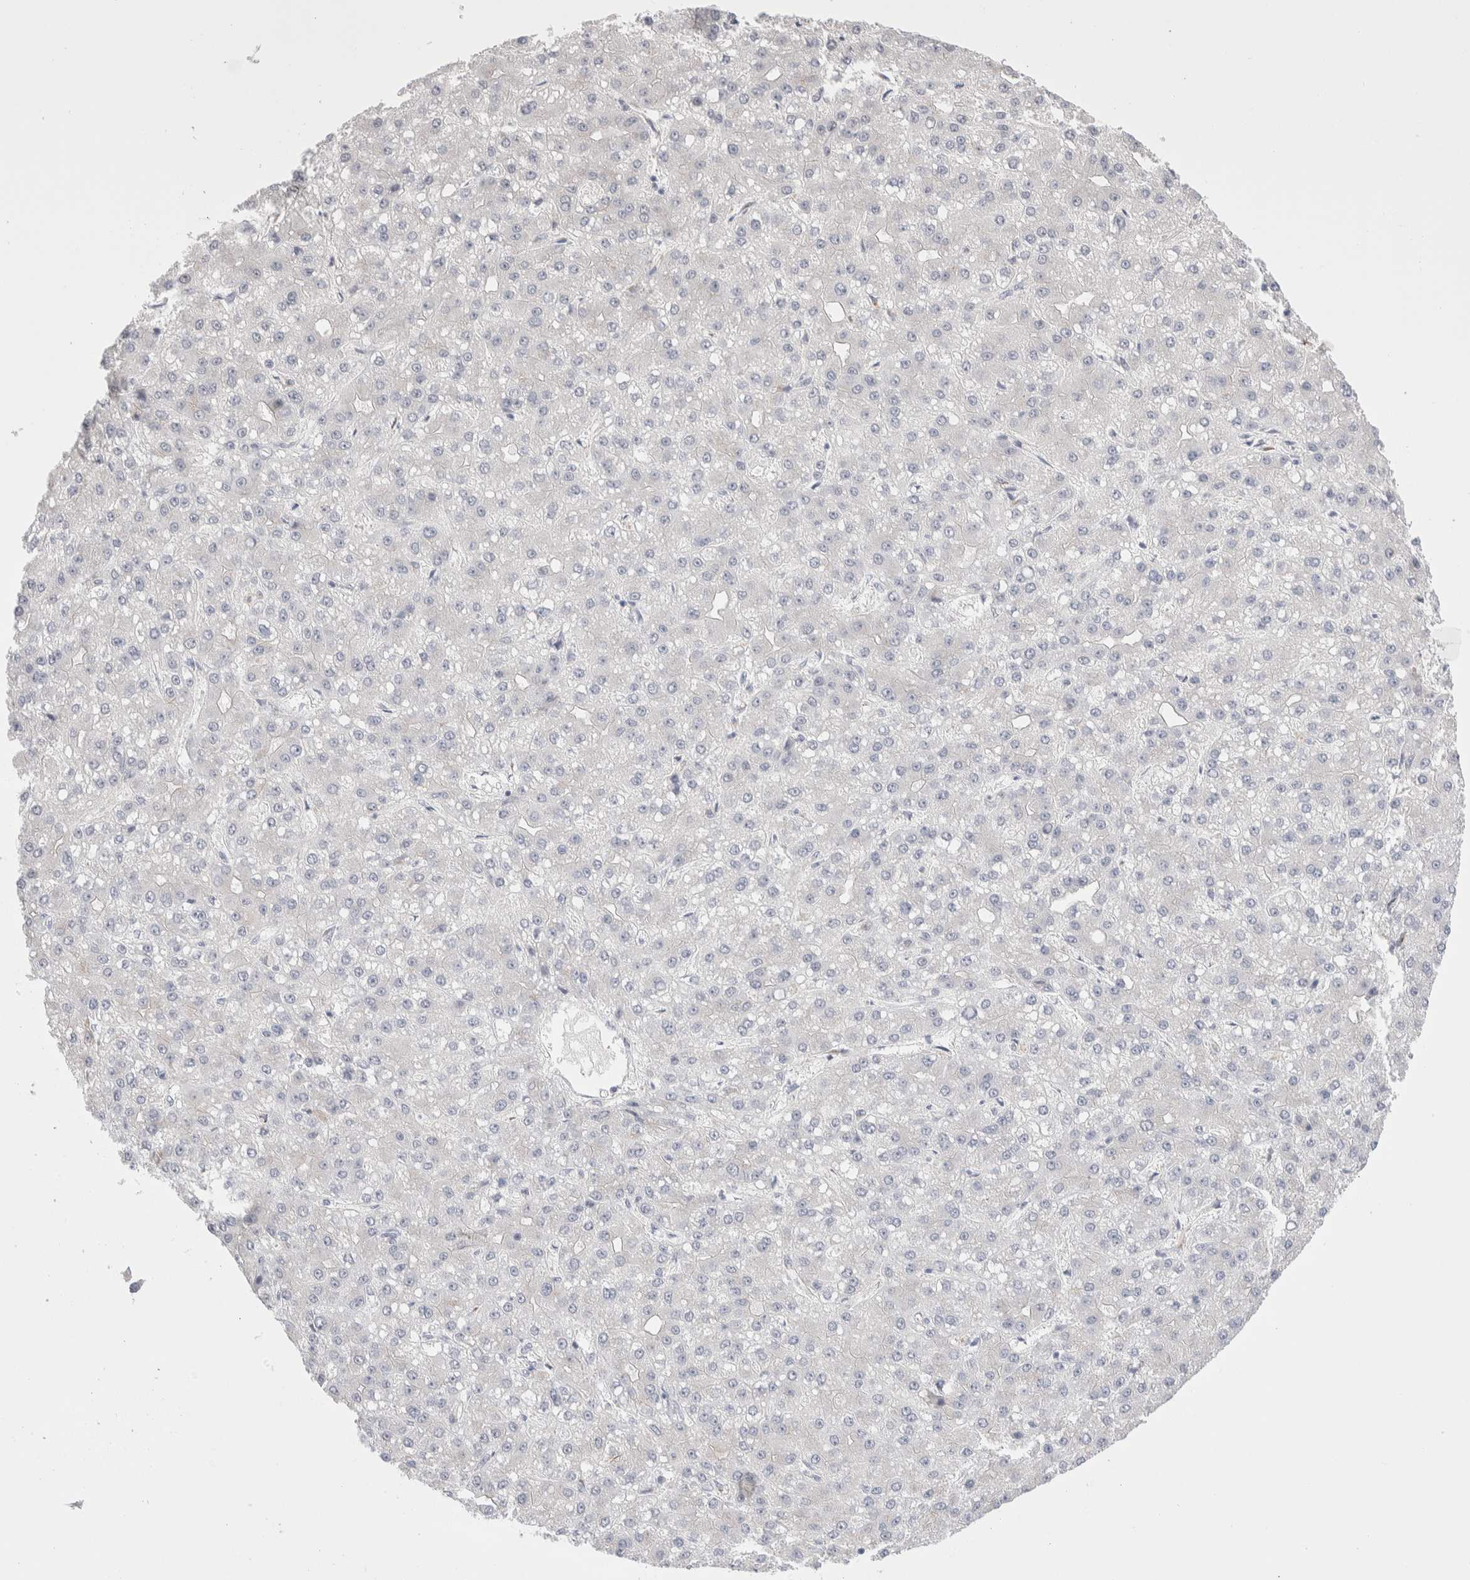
{"staining": {"intensity": "weak", "quantity": "<25%", "location": "cytoplasmic/membranous"}, "tissue": "liver cancer", "cell_type": "Tumor cells", "image_type": "cancer", "snomed": [{"axis": "morphology", "description": "Carcinoma, Hepatocellular, NOS"}, {"axis": "topography", "description": "Liver"}], "caption": "Tumor cells are negative for protein expression in human liver hepatocellular carcinoma.", "gene": "C1orf112", "patient": {"sex": "male", "age": 67}}